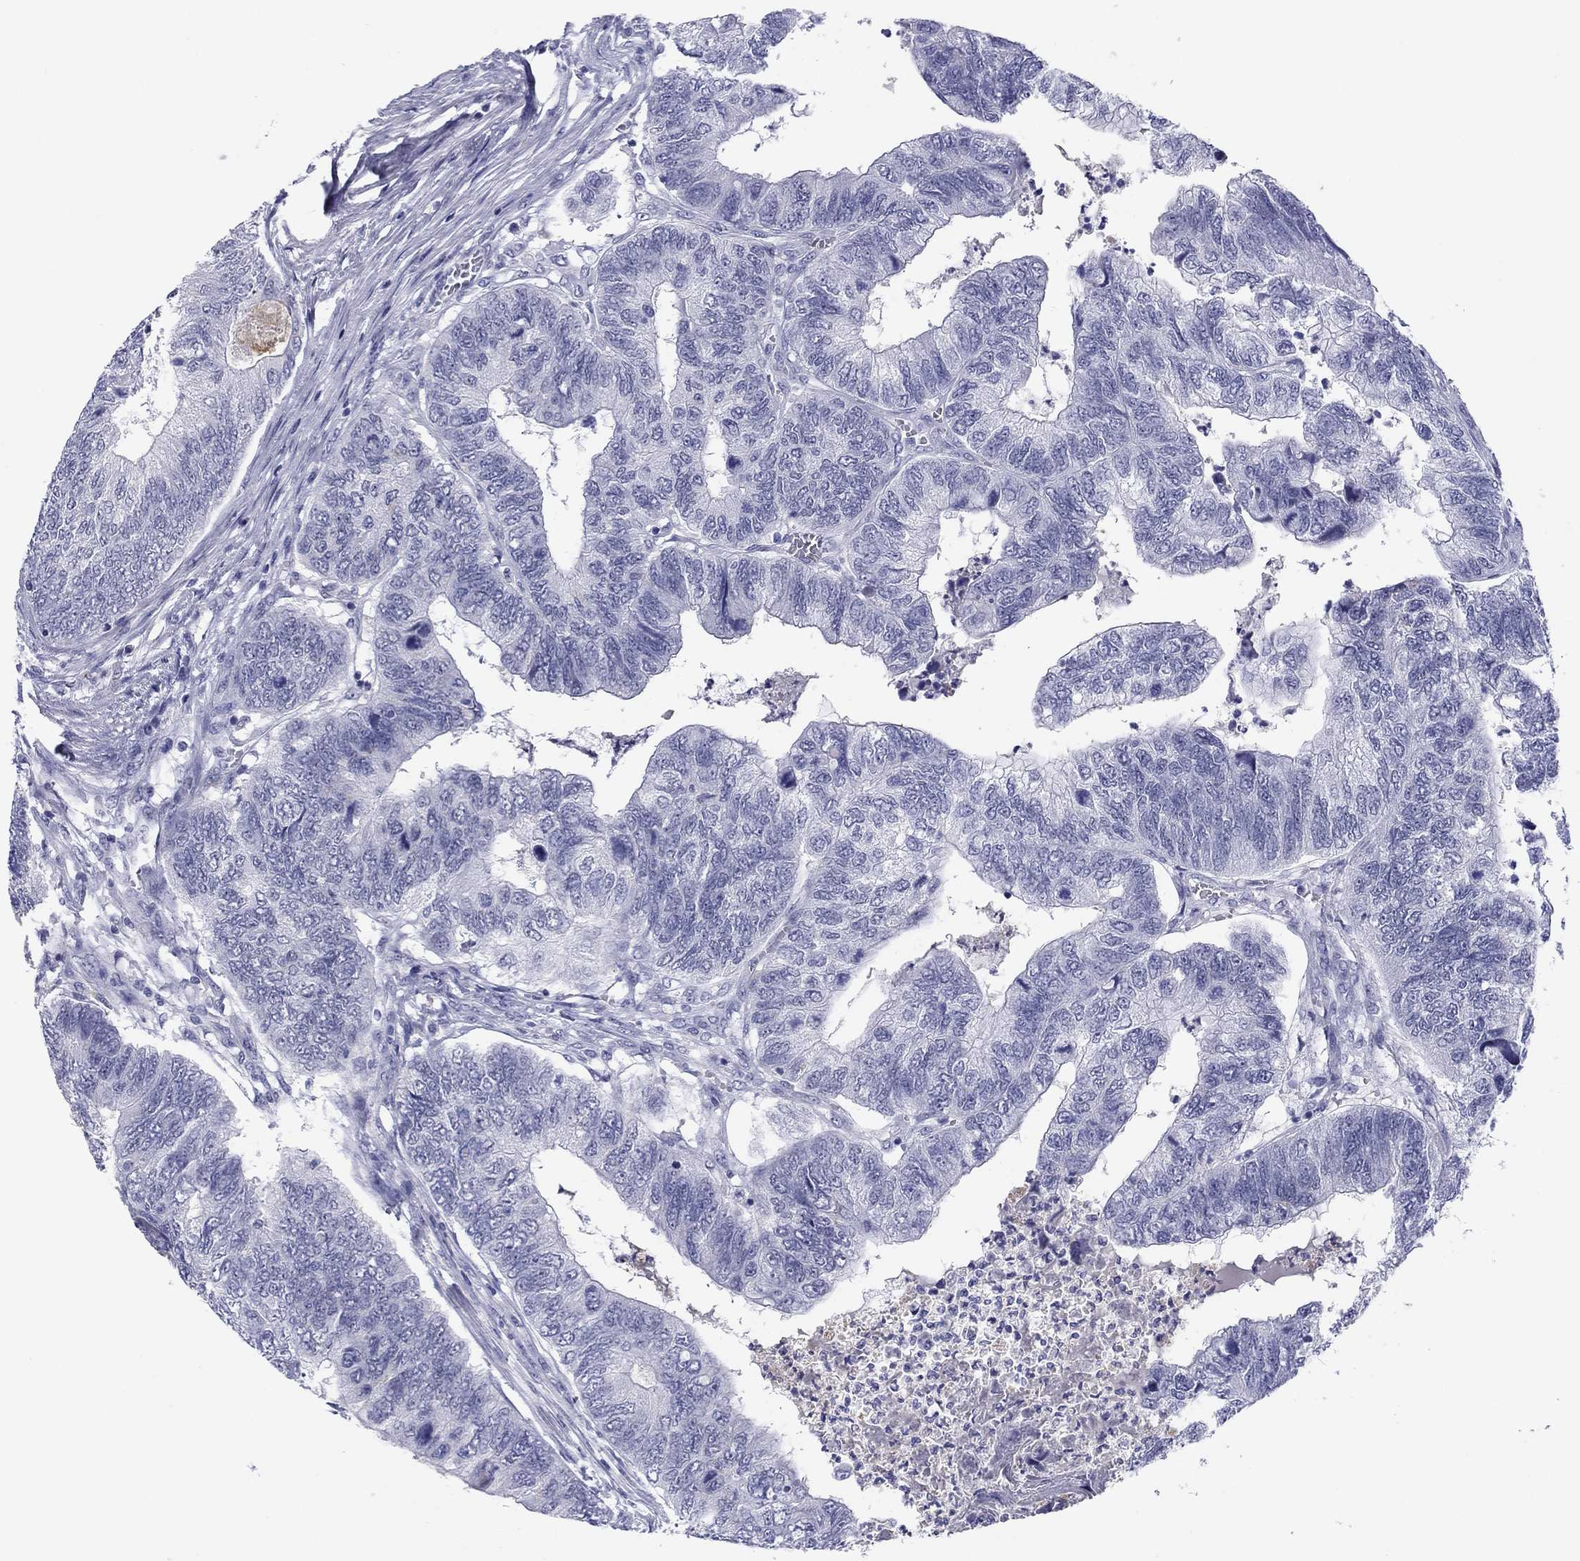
{"staining": {"intensity": "negative", "quantity": "none", "location": "none"}, "tissue": "colorectal cancer", "cell_type": "Tumor cells", "image_type": "cancer", "snomed": [{"axis": "morphology", "description": "Adenocarcinoma, NOS"}, {"axis": "topography", "description": "Colon"}], "caption": "High magnification brightfield microscopy of adenocarcinoma (colorectal) stained with DAB (3,3'-diaminobenzidine) (brown) and counterstained with hematoxylin (blue): tumor cells show no significant staining.", "gene": "TCFL5", "patient": {"sex": "female", "age": 67}}